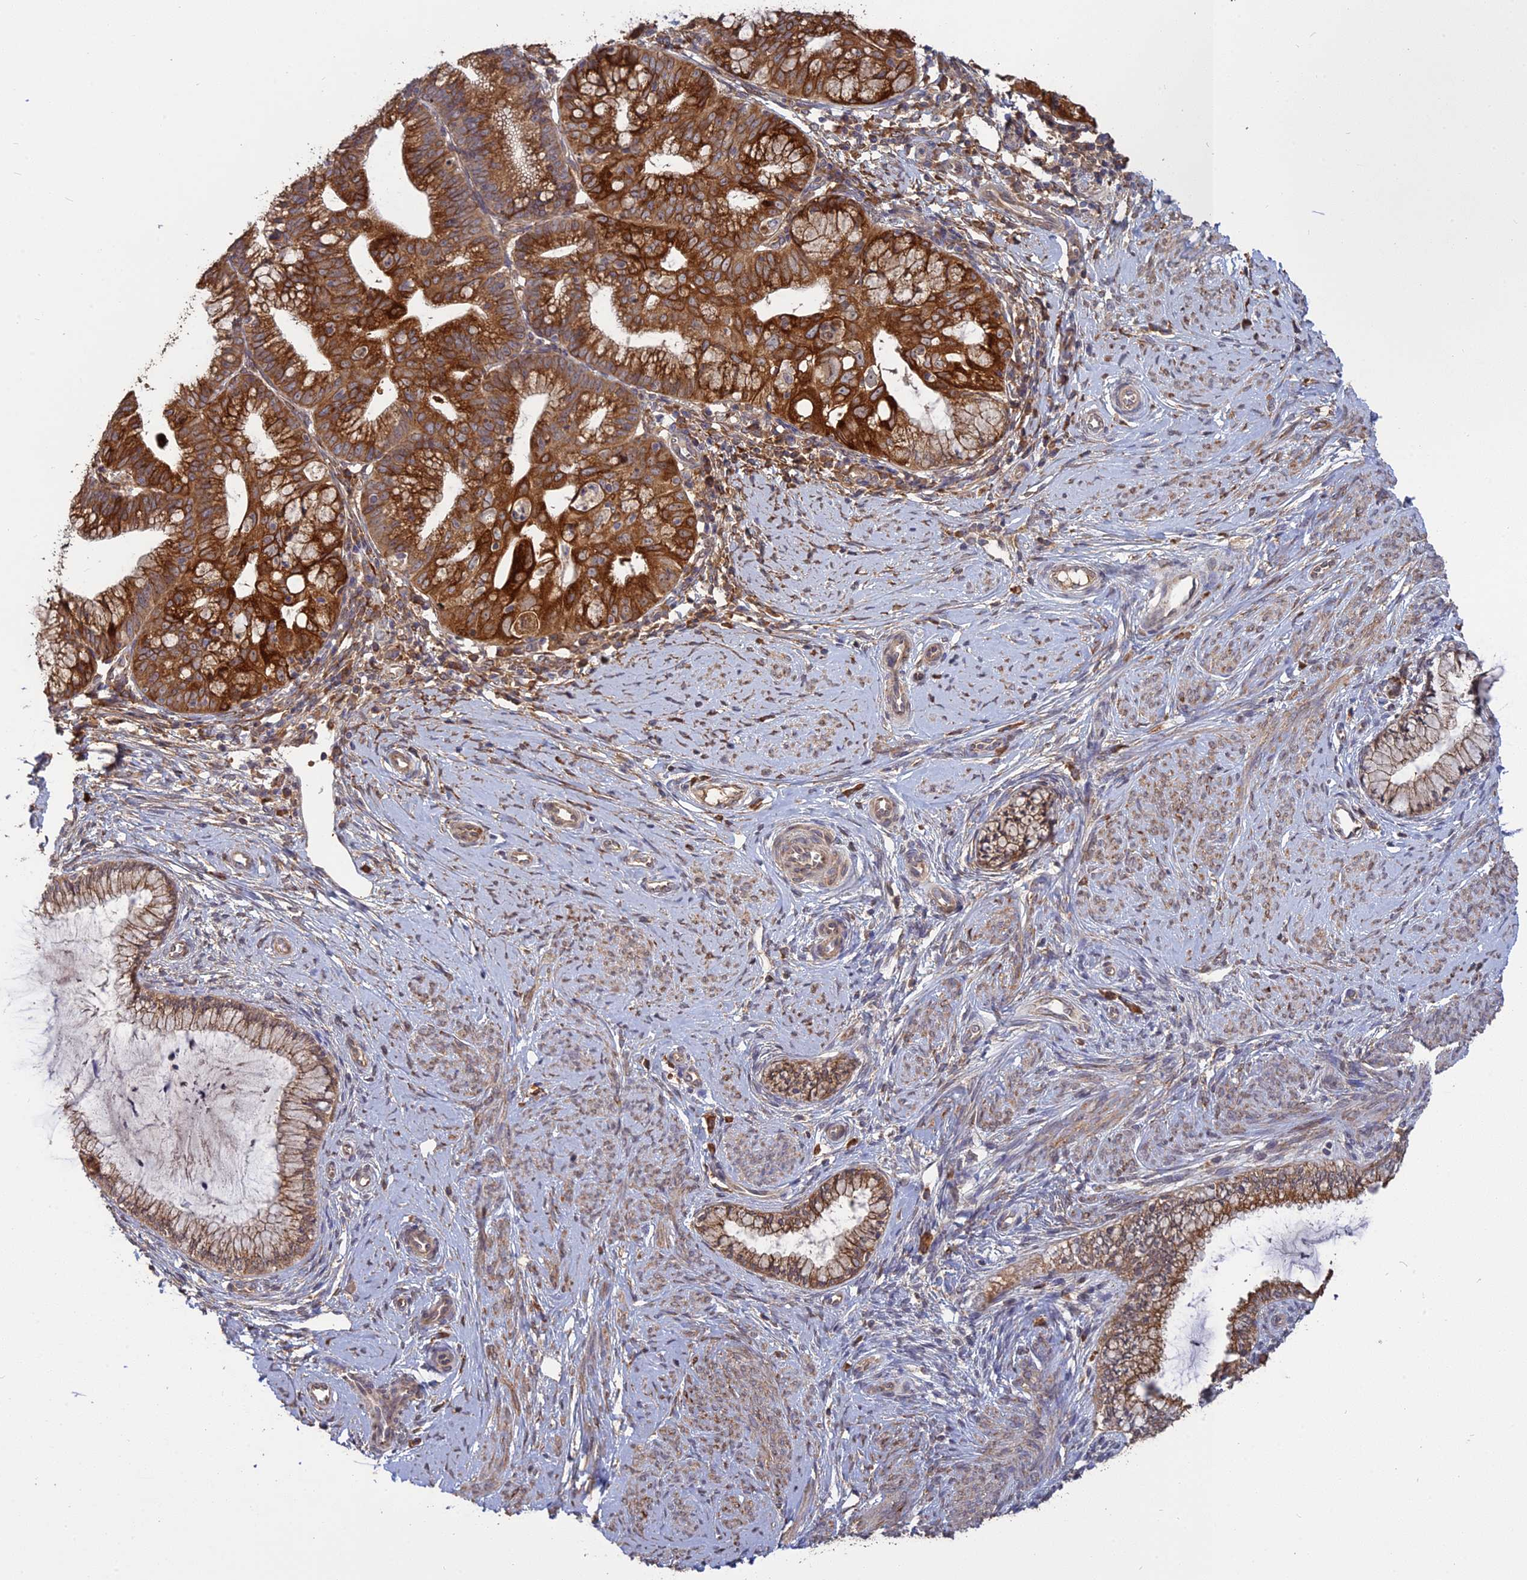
{"staining": {"intensity": "strong", "quantity": ">75%", "location": "cytoplasmic/membranous"}, "tissue": "cervical cancer", "cell_type": "Tumor cells", "image_type": "cancer", "snomed": [{"axis": "morphology", "description": "Adenocarcinoma, NOS"}, {"axis": "topography", "description": "Cervix"}], "caption": "Adenocarcinoma (cervical) tissue displays strong cytoplasmic/membranous staining in about >75% of tumor cells The staining is performed using DAB (3,3'-diaminobenzidine) brown chromogen to label protein expression. The nuclei are counter-stained blue using hematoxylin.", "gene": "PPIC", "patient": {"sex": "female", "age": 36}}